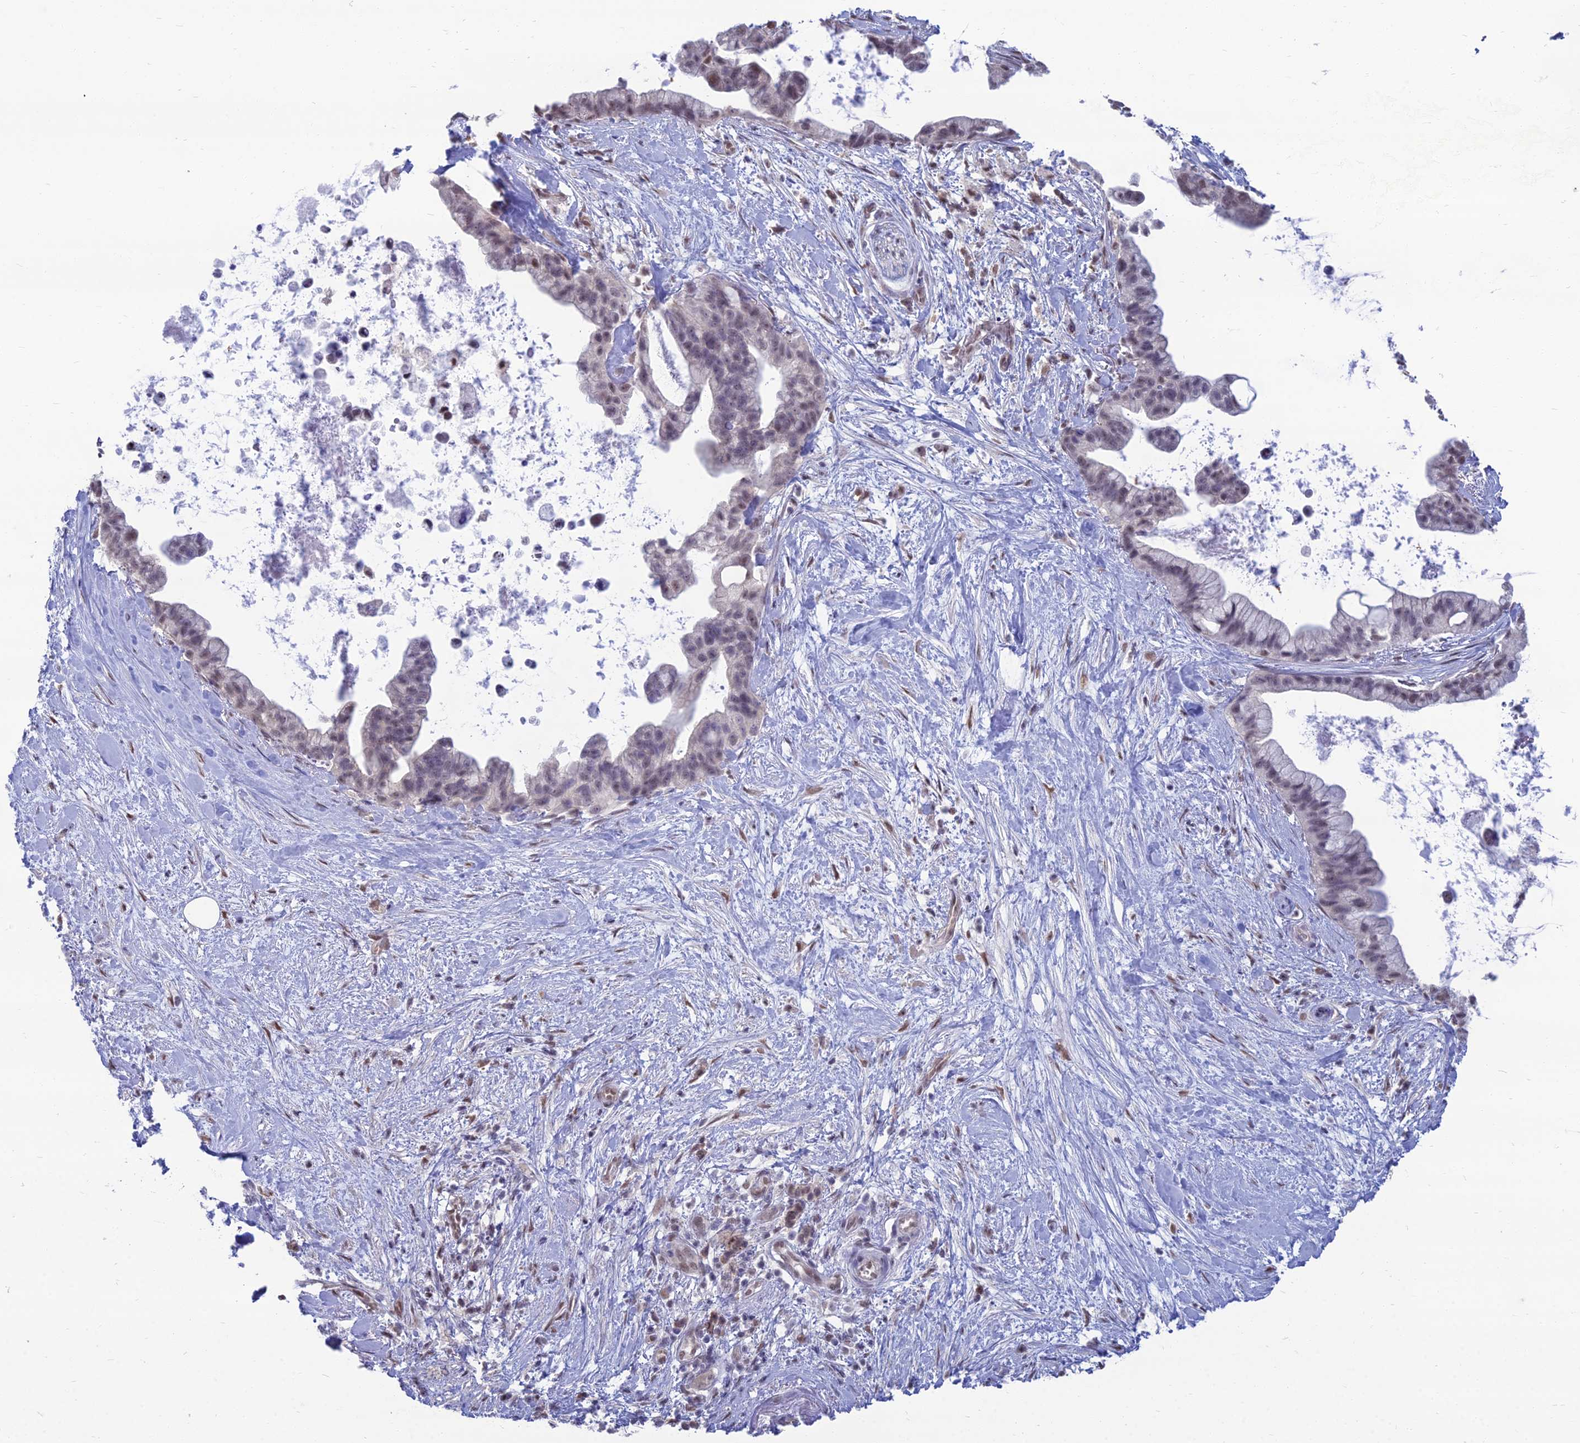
{"staining": {"intensity": "weak", "quantity": "25%-75%", "location": "nuclear"}, "tissue": "pancreatic cancer", "cell_type": "Tumor cells", "image_type": "cancer", "snomed": [{"axis": "morphology", "description": "Adenocarcinoma, NOS"}, {"axis": "topography", "description": "Pancreas"}], "caption": "Human pancreatic cancer (adenocarcinoma) stained with a protein marker exhibits weak staining in tumor cells.", "gene": "SRSF7", "patient": {"sex": "female", "age": 83}}